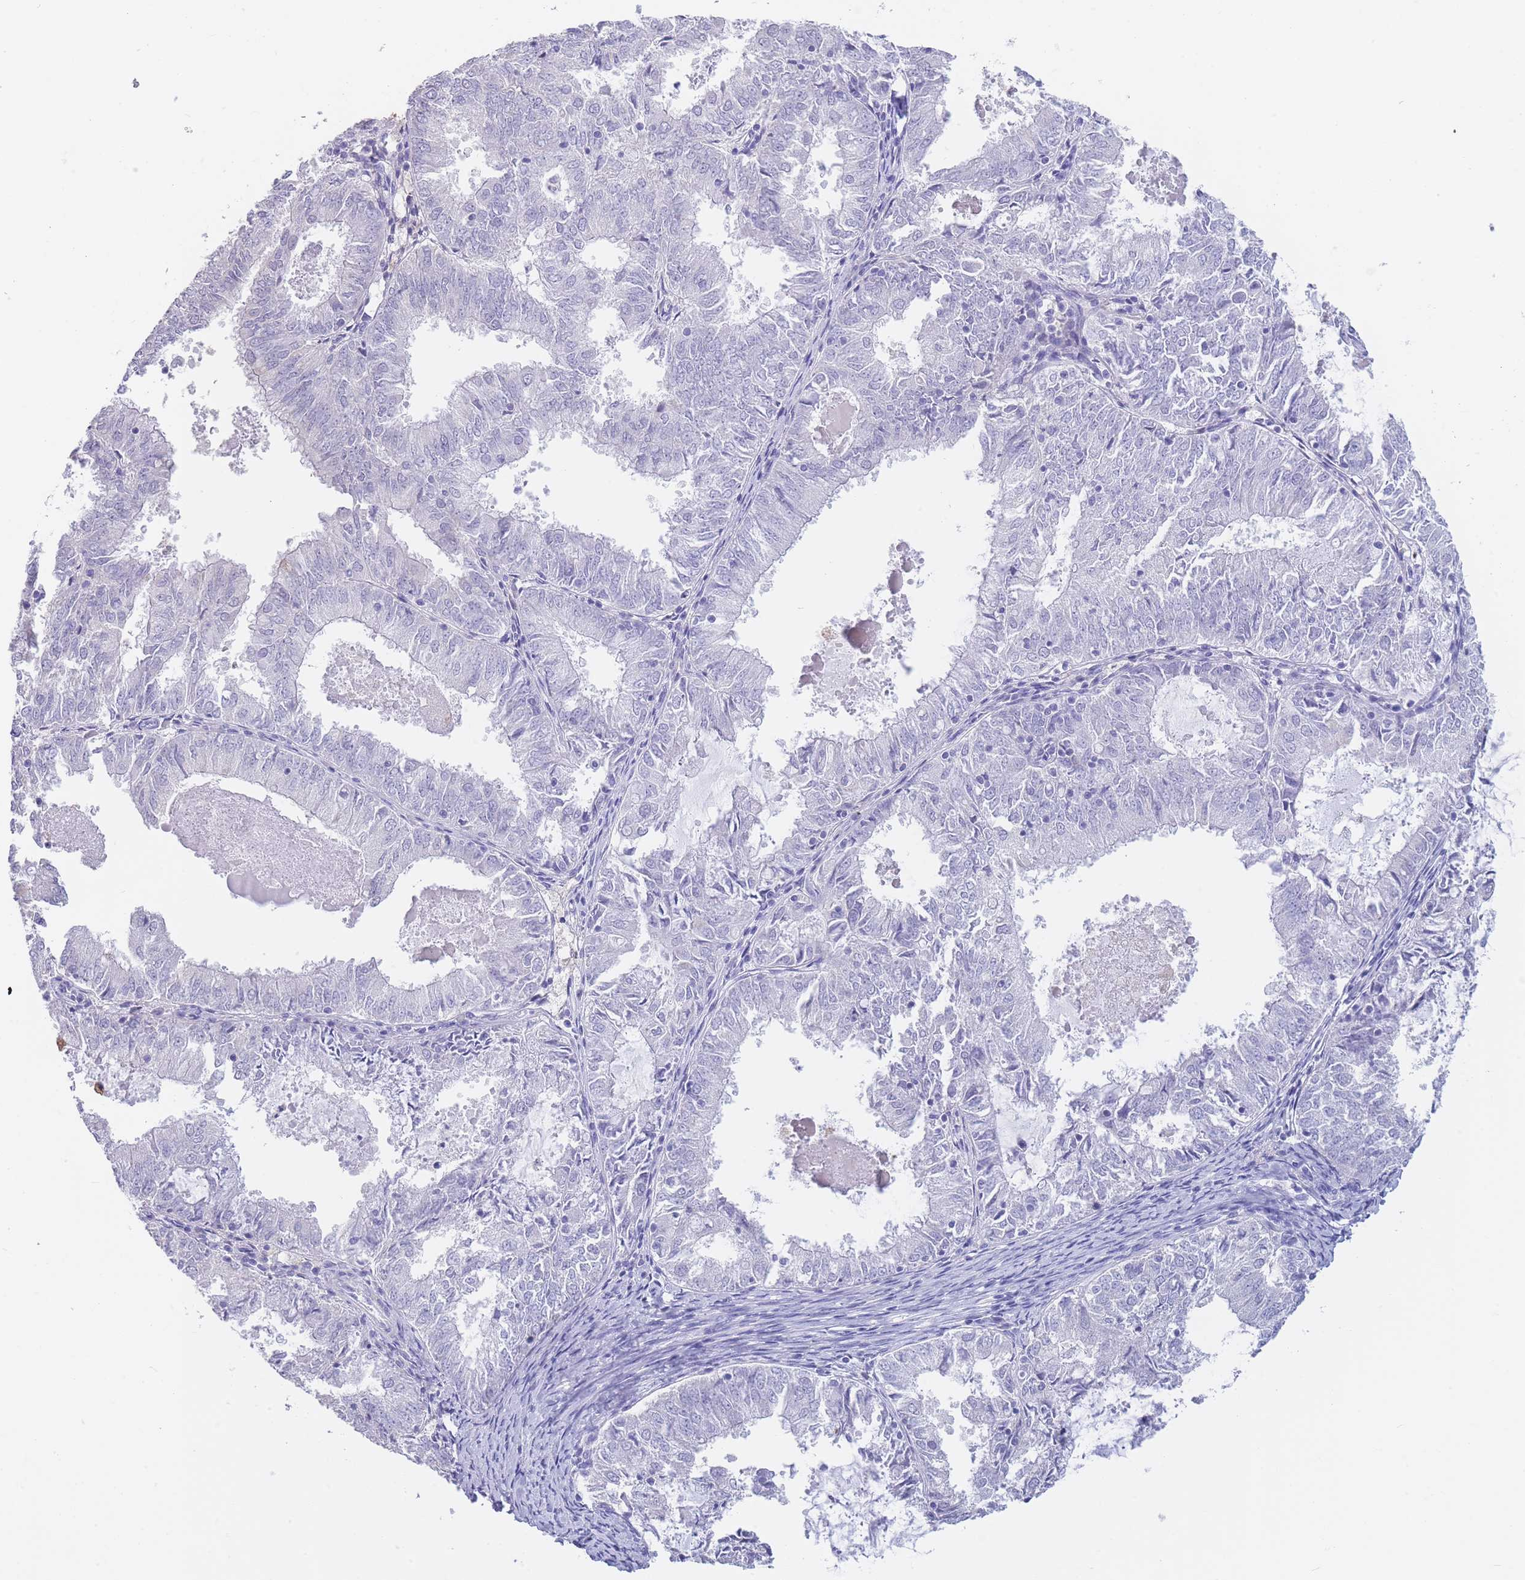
{"staining": {"intensity": "negative", "quantity": "none", "location": "none"}, "tissue": "endometrial cancer", "cell_type": "Tumor cells", "image_type": "cancer", "snomed": [{"axis": "morphology", "description": "Adenocarcinoma, NOS"}, {"axis": "topography", "description": "Endometrium"}], "caption": "An image of human endometrial adenocarcinoma is negative for staining in tumor cells.", "gene": "CD37", "patient": {"sex": "female", "age": 57}}